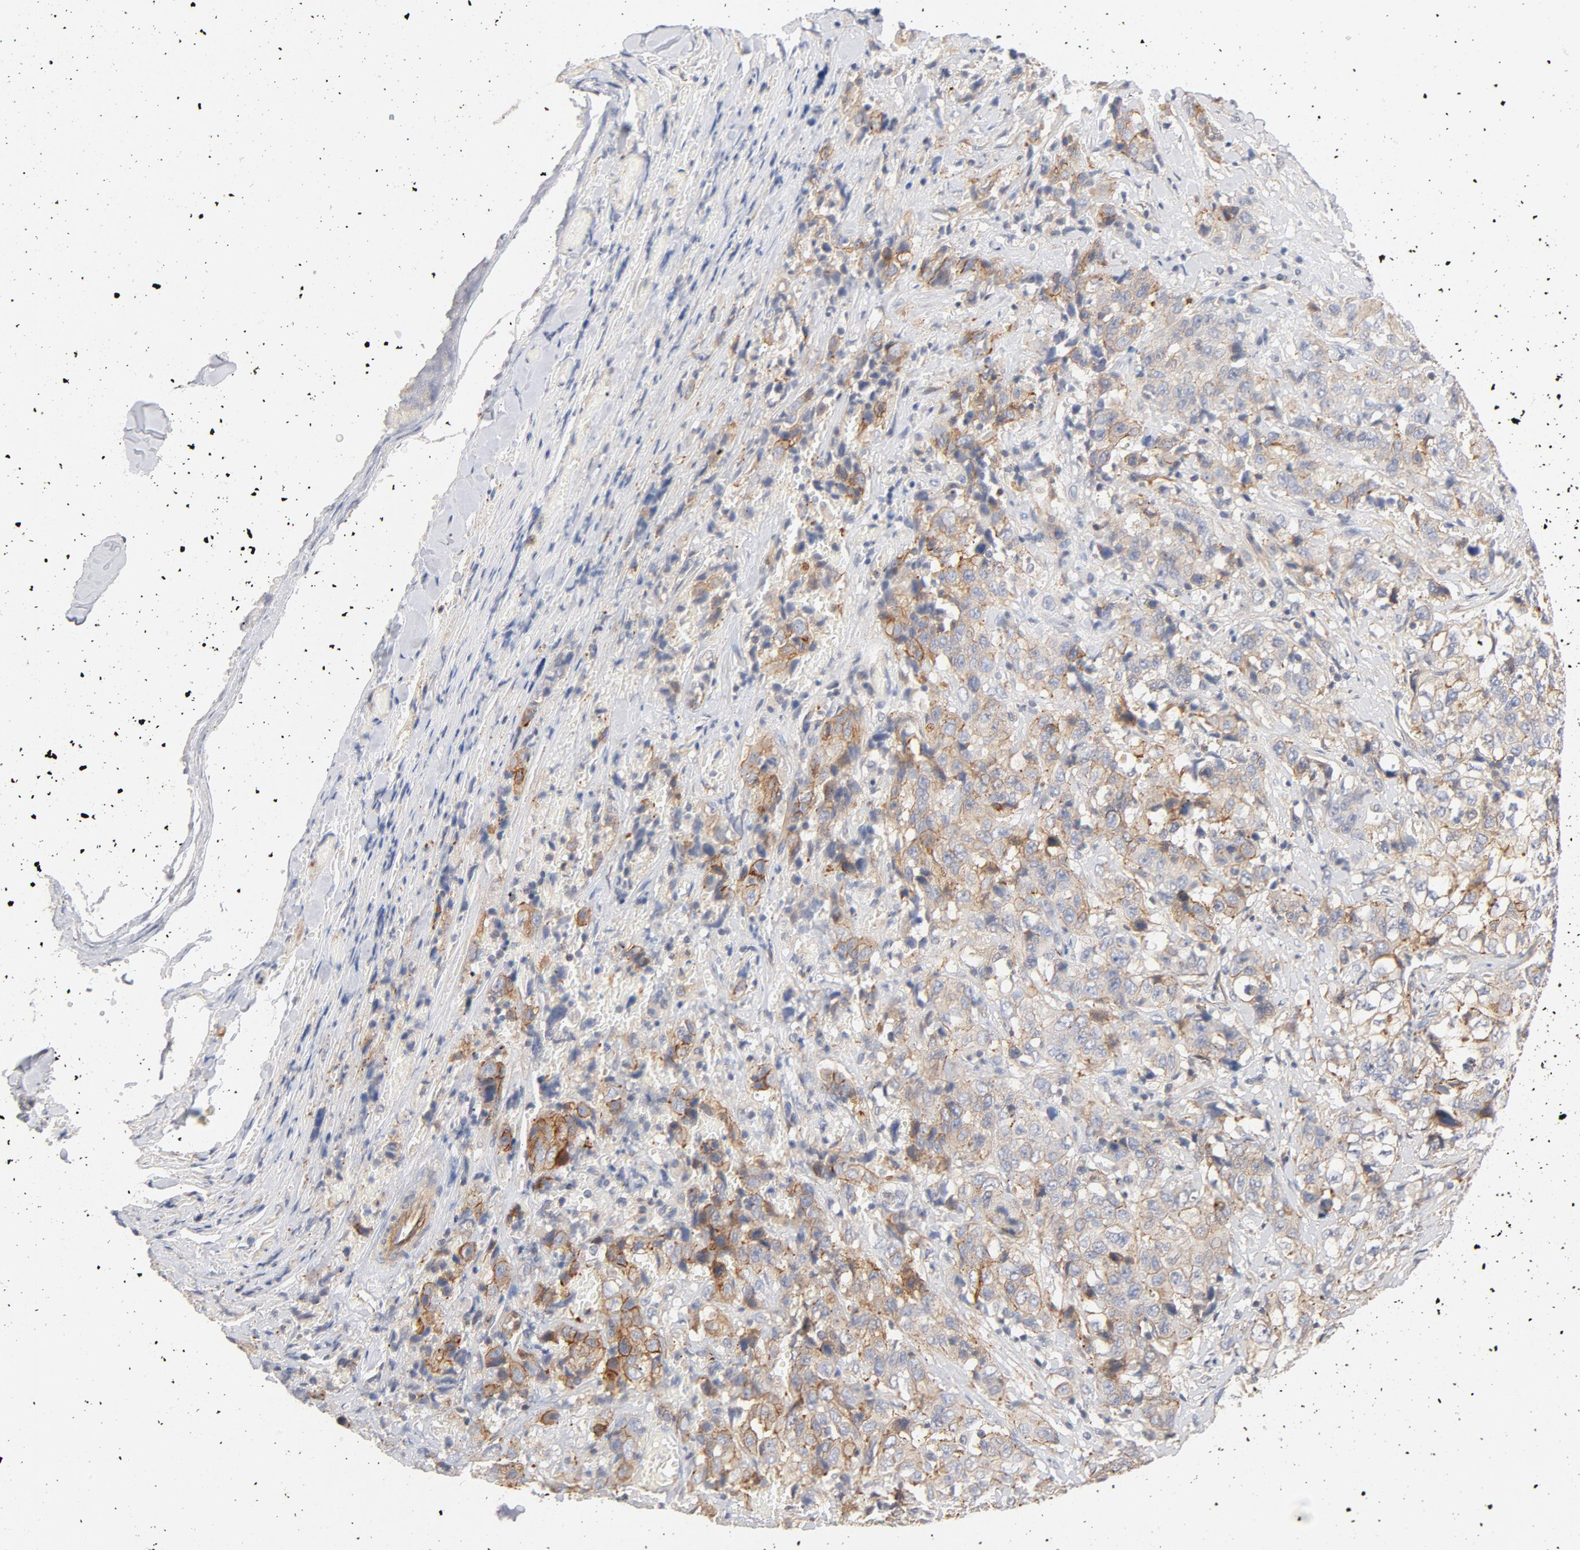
{"staining": {"intensity": "moderate", "quantity": ">75%", "location": "cytoplasmic/membranous"}, "tissue": "stomach cancer", "cell_type": "Tumor cells", "image_type": "cancer", "snomed": [{"axis": "morphology", "description": "Adenocarcinoma, NOS"}, {"axis": "topography", "description": "Stomach"}], "caption": "Moderate cytoplasmic/membranous protein positivity is identified in approximately >75% of tumor cells in stomach adenocarcinoma.", "gene": "STRN3", "patient": {"sex": "male", "age": 48}}